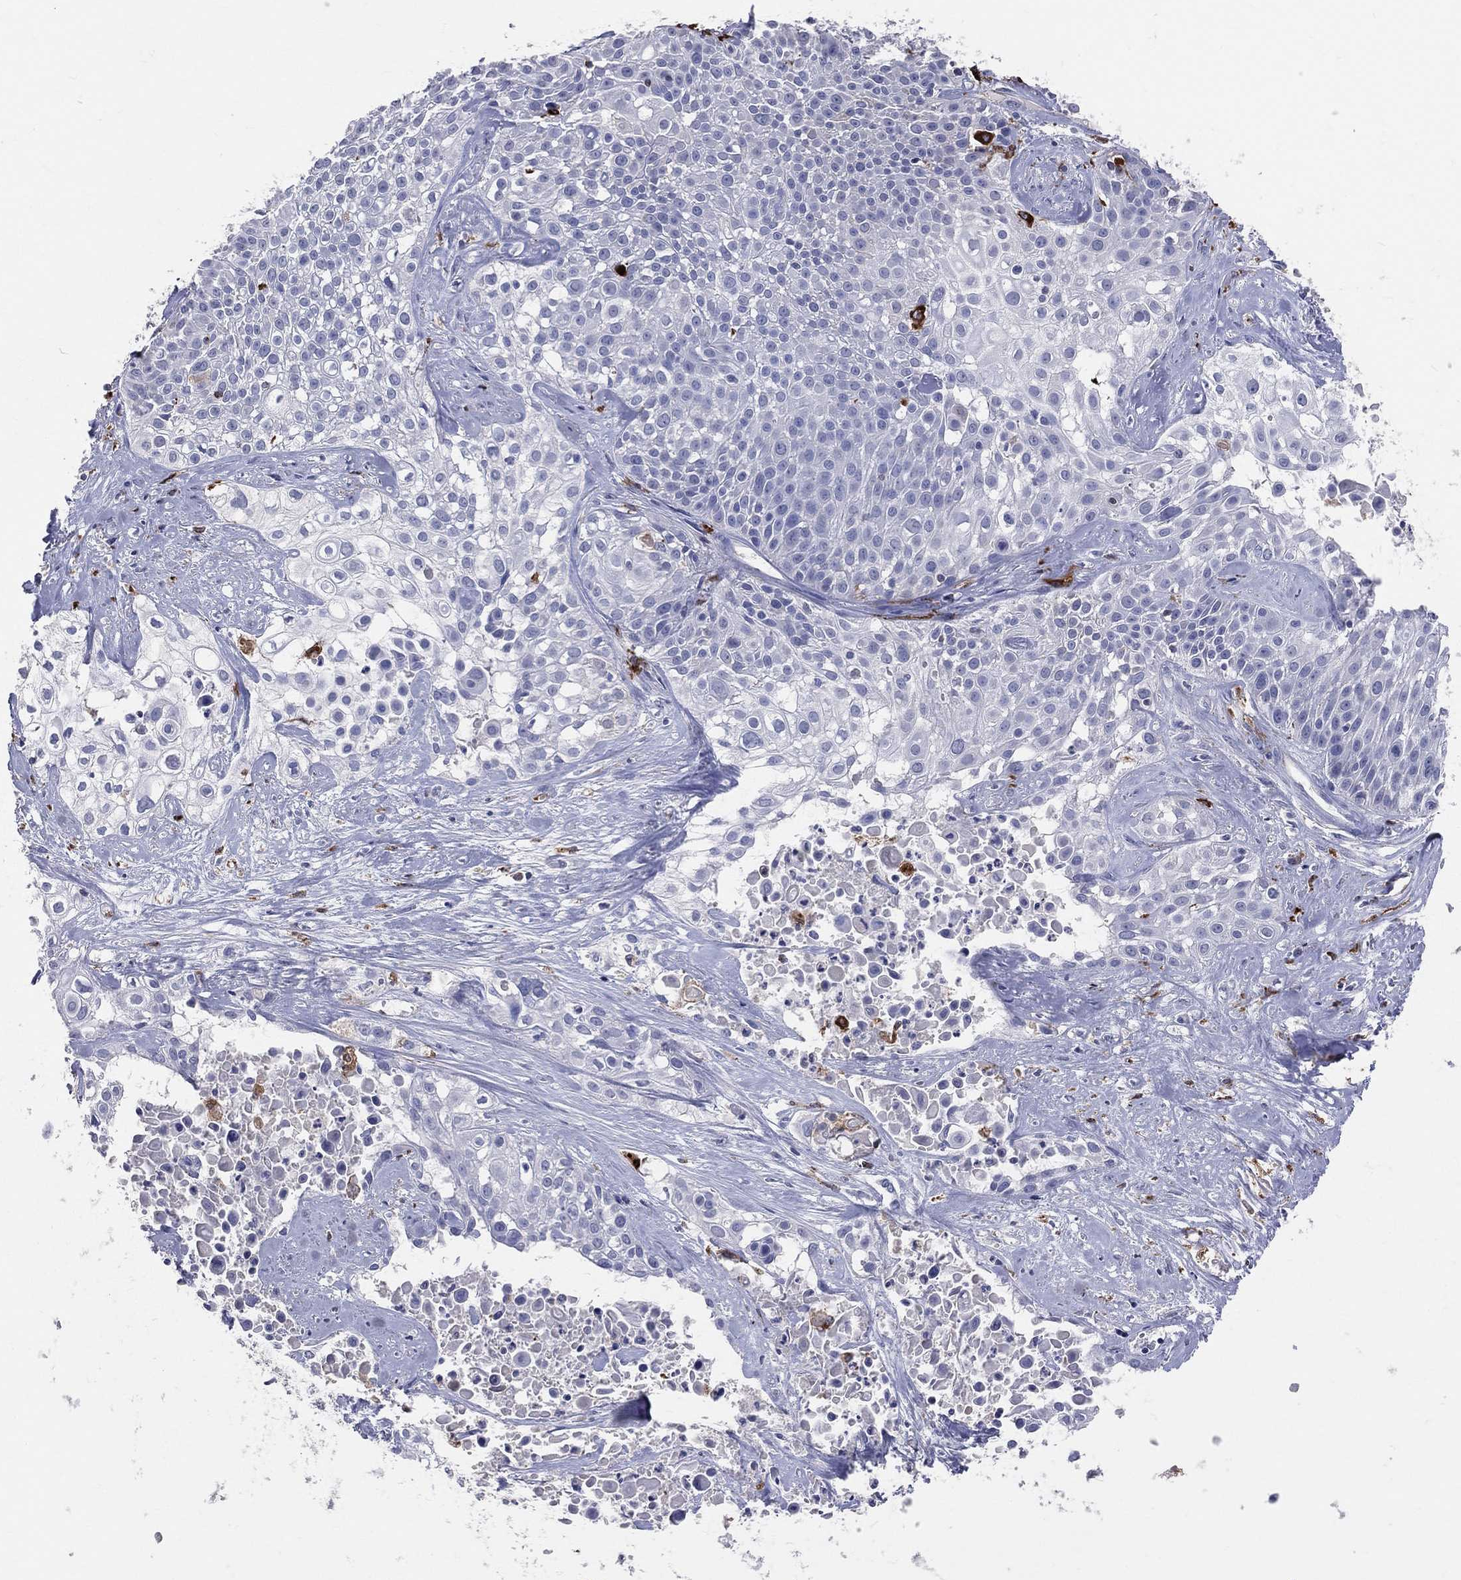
{"staining": {"intensity": "negative", "quantity": "none", "location": "none"}, "tissue": "cervical cancer", "cell_type": "Tumor cells", "image_type": "cancer", "snomed": [{"axis": "morphology", "description": "Squamous cell carcinoma, NOS"}, {"axis": "topography", "description": "Cervix"}], "caption": "There is no significant expression in tumor cells of cervical cancer.", "gene": "CD74", "patient": {"sex": "female", "age": 39}}